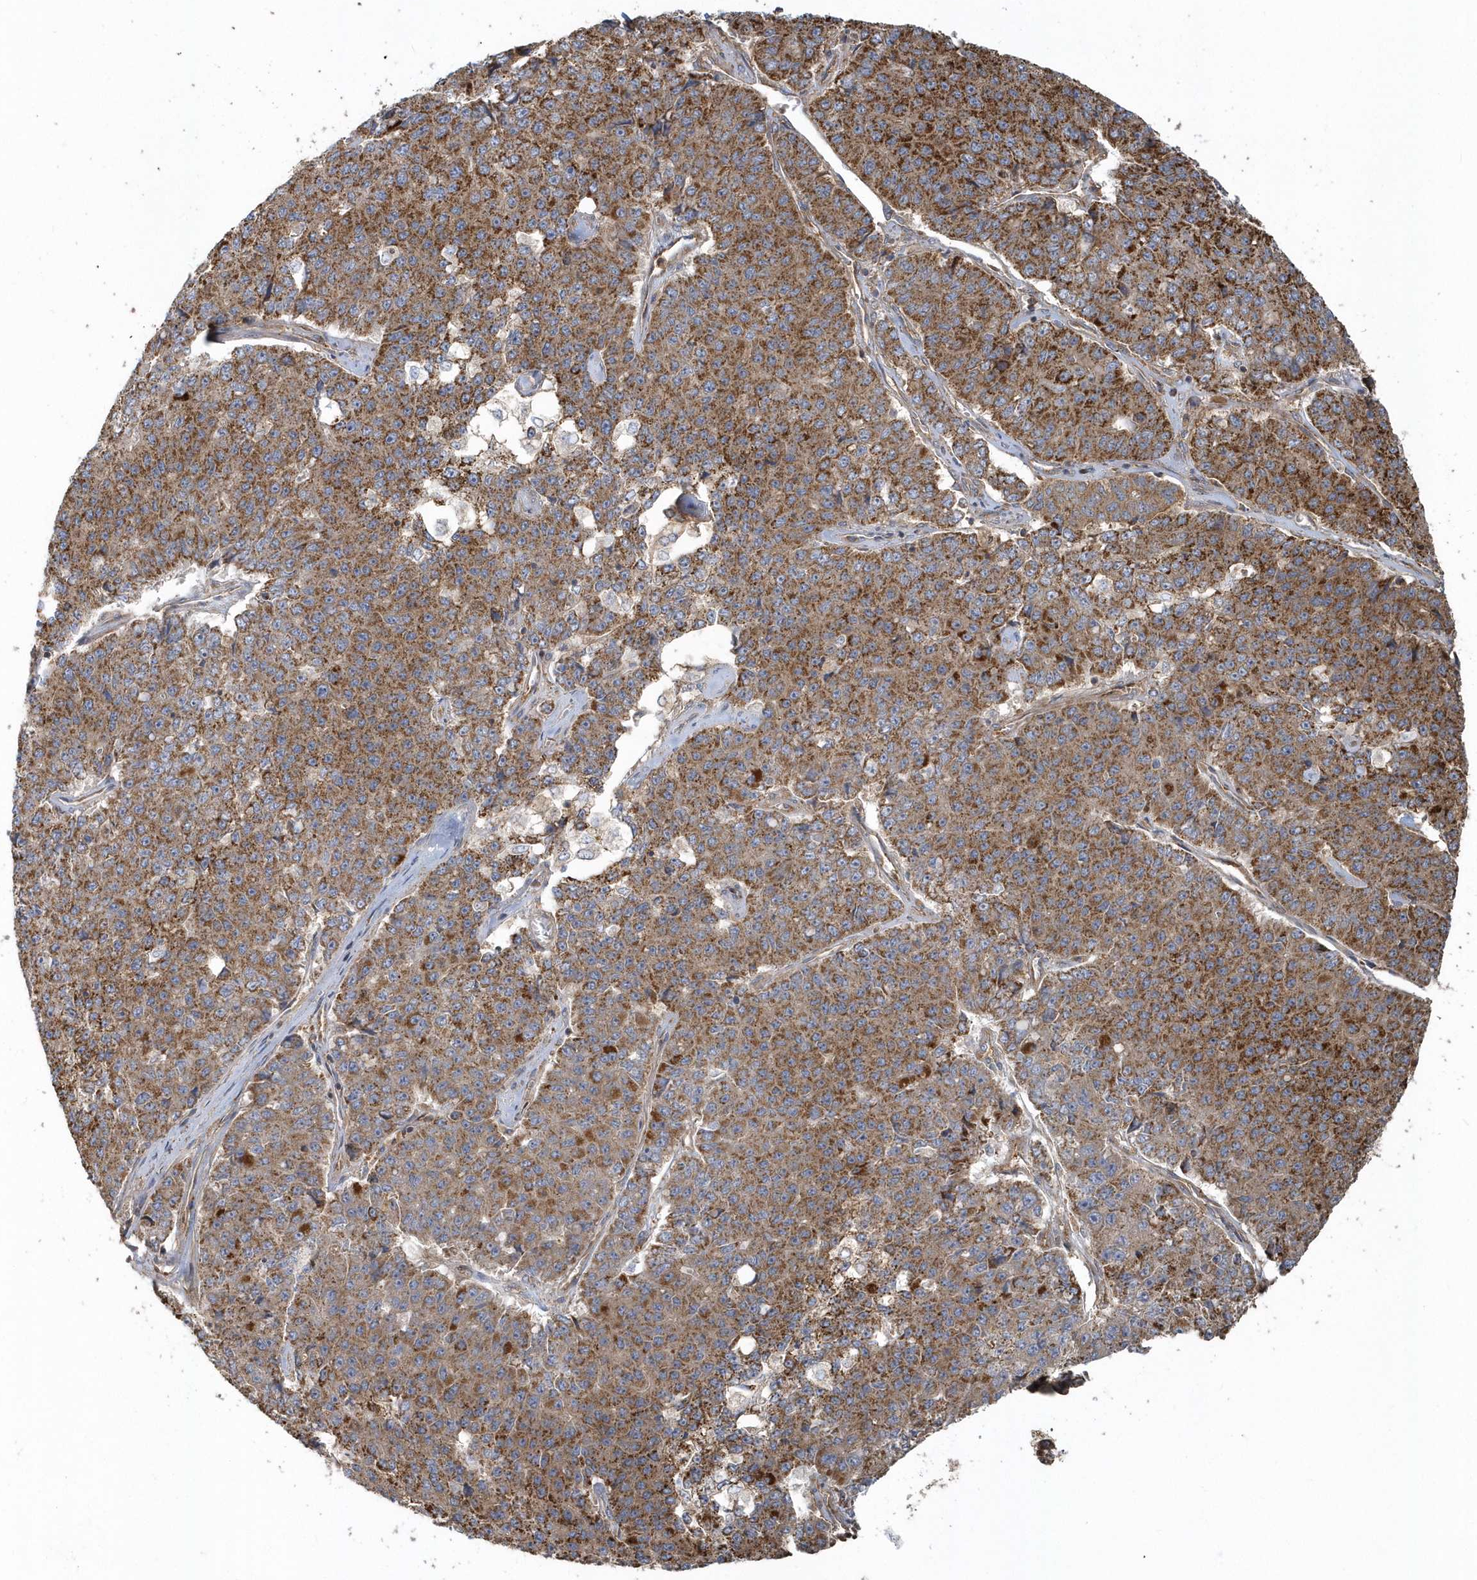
{"staining": {"intensity": "strong", "quantity": ">75%", "location": "cytoplasmic/membranous"}, "tissue": "pancreatic cancer", "cell_type": "Tumor cells", "image_type": "cancer", "snomed": [{"axis": "morphology", "description": "Adenocarcinoma, NOS"}, {"axis": "topography", "description": "Pancreas"}], "caption": "An image of pancreatic adenocarcinoma stained for a protein shows strong cytoplasmic/membranous brown staining in tumor cells.", "gene": "TRAIP", "patient": {"sex": "male", "age": 50}}